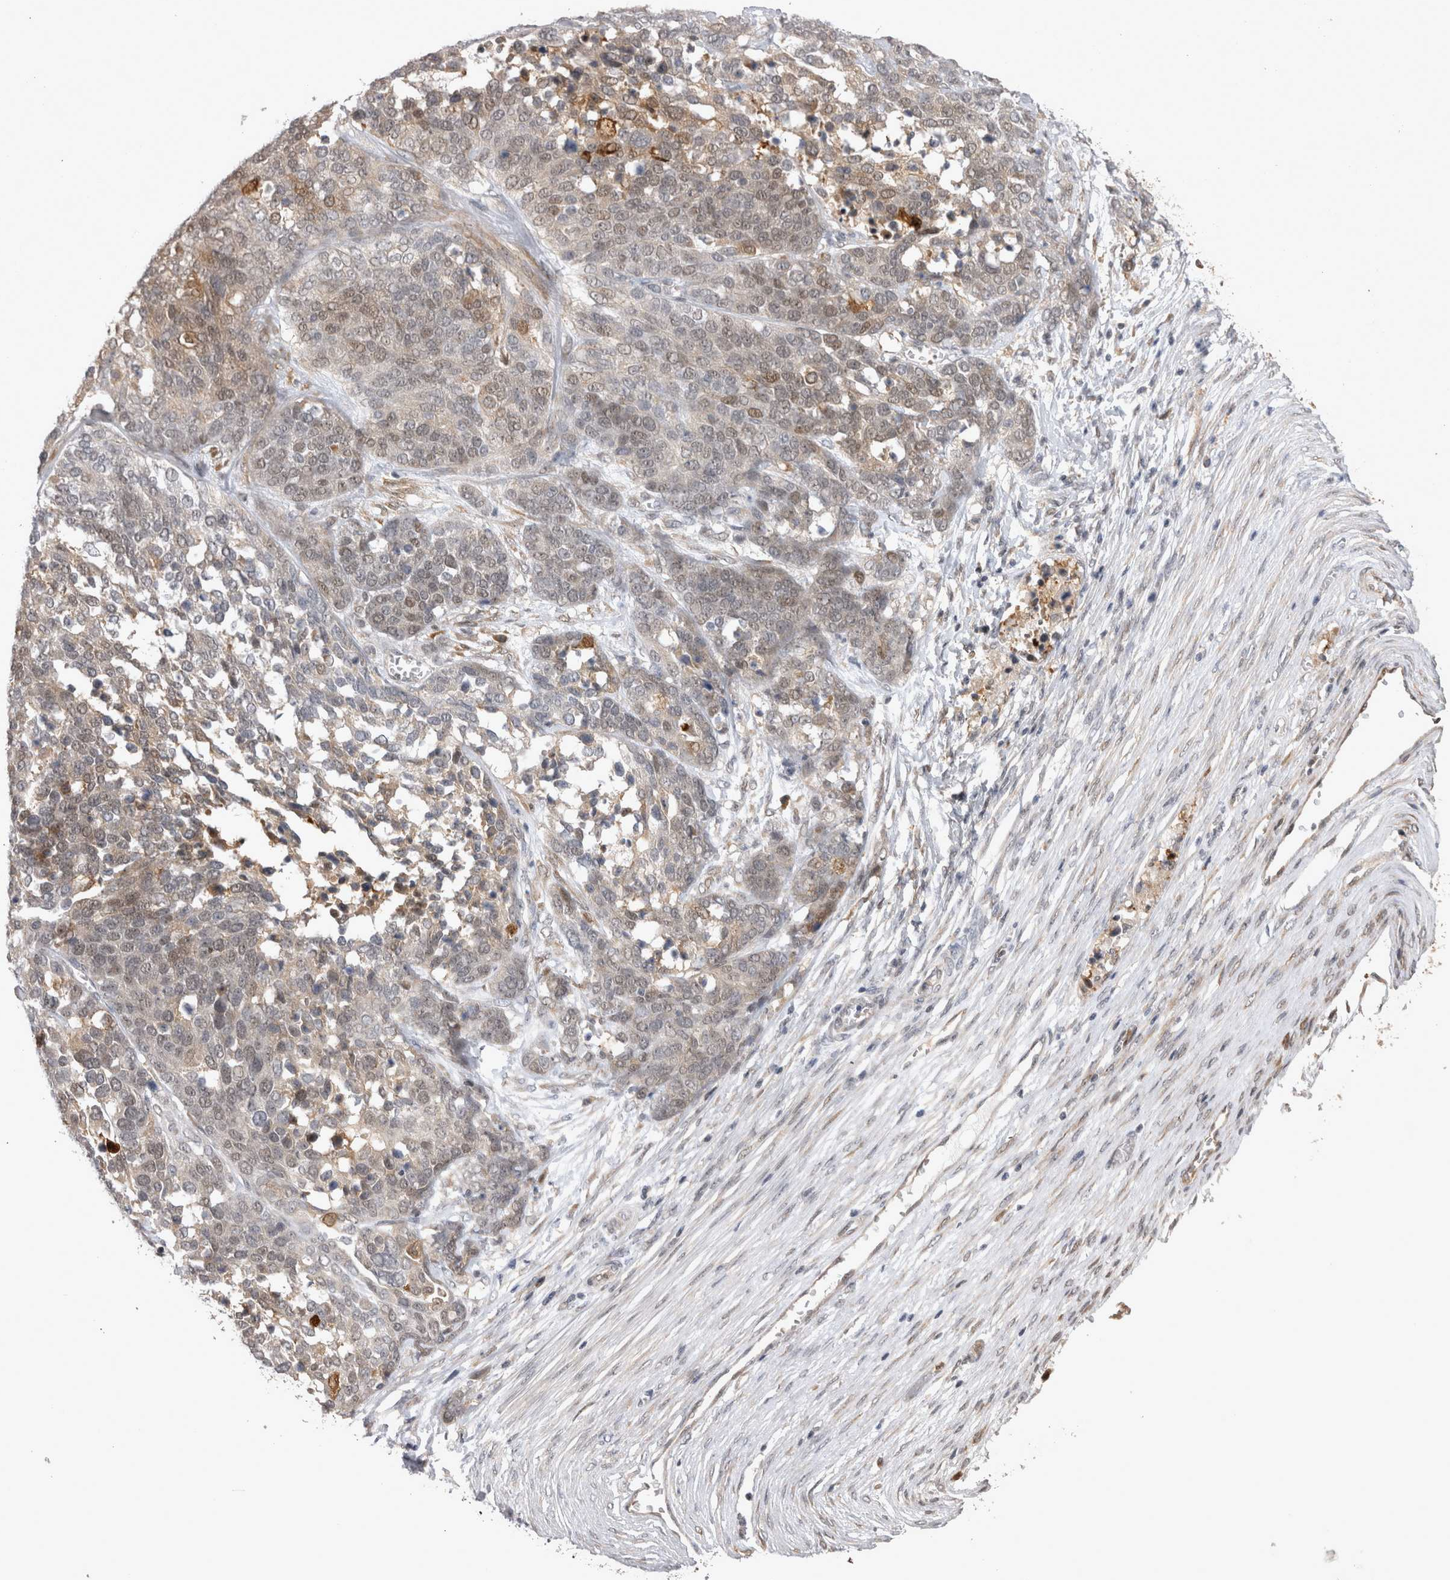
{"staining": {"intensity": "weak", "quantity": "25%-75%", "location": "cytoplasmic/membranous,nuclear"}, "tissue": "ovarian cancer", "cell_type": "Tumor cells", "image_type": "cancer", "snomed": [{"axis": "morphology", "description": "Cystadenocarcinoma, serous, NOS"}, {"axis": "topography", "description": "Ovary"}], "caption": "Protein staining displays weak cytoplasmic/membranous and nuclear expression in about 25%-75% of tumor cells in ovarian cancer. (DAB IHC, brown staining for protein, blue staining for nuclei).", "gene": "CHIC2", "patient": {"sex": "female", "age": 44}}